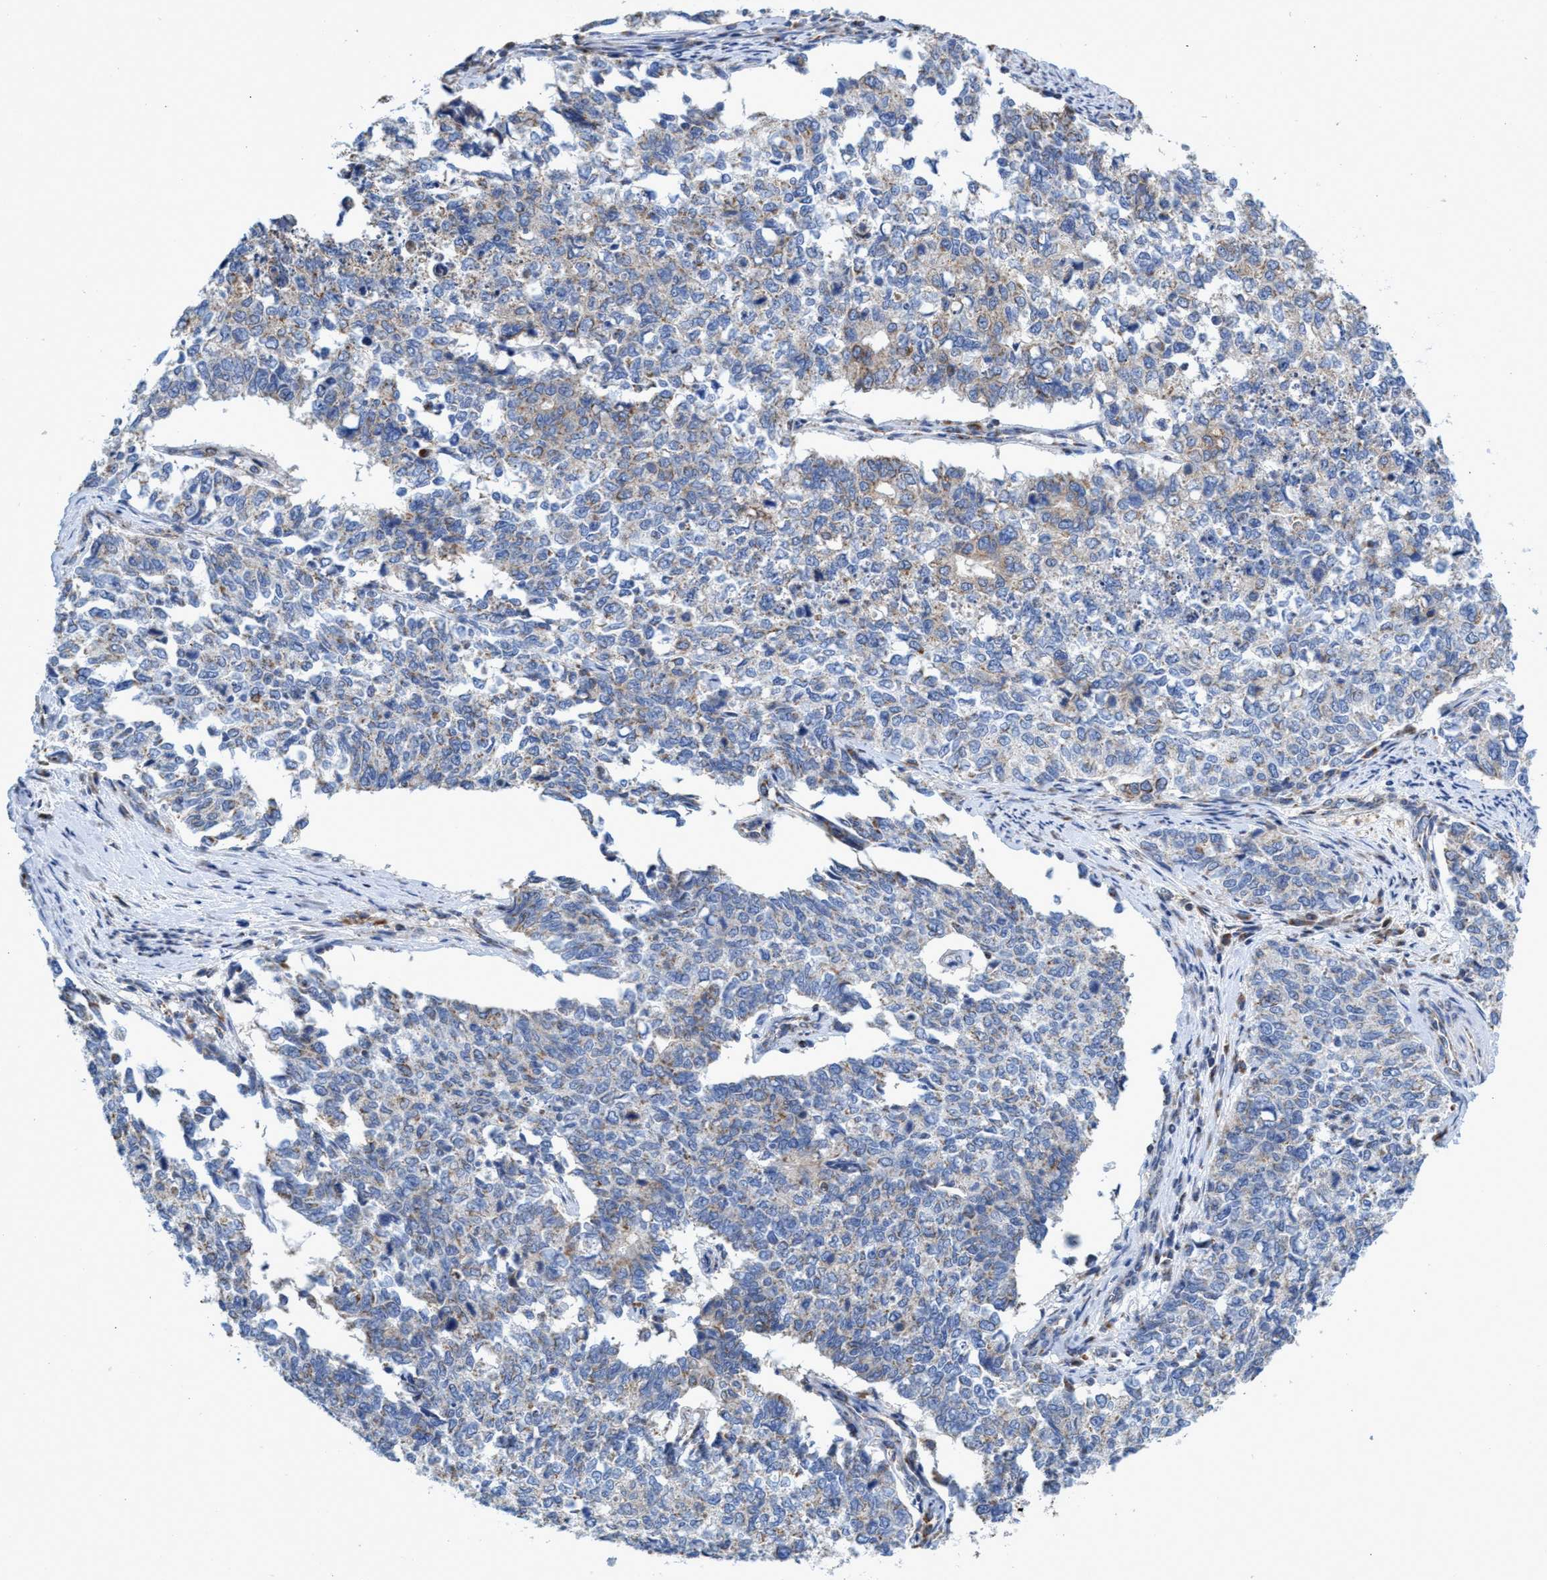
{"staining": {"intensity": "weak", "quantity": "<25%", "location": "cytoplasmic/membranous"}, "tissue": "cervical cancer", "cell_type": "Tumor cells", "image_type": "cancer", "snomed": [{"axis": "morphology", "description": "Squamous cell carcinoma, NOS"}, {"axis": "topography", "description": "Cervix"}], "caption": "A micrograph of human cervical cancer is negative for staining in tumor cells. (DAB (3,3'-diaminobenzidine) IHC with hematoxylin counter stain).", "gene": "CRYZ", "patient": {"sex": "female", "age": 63}}